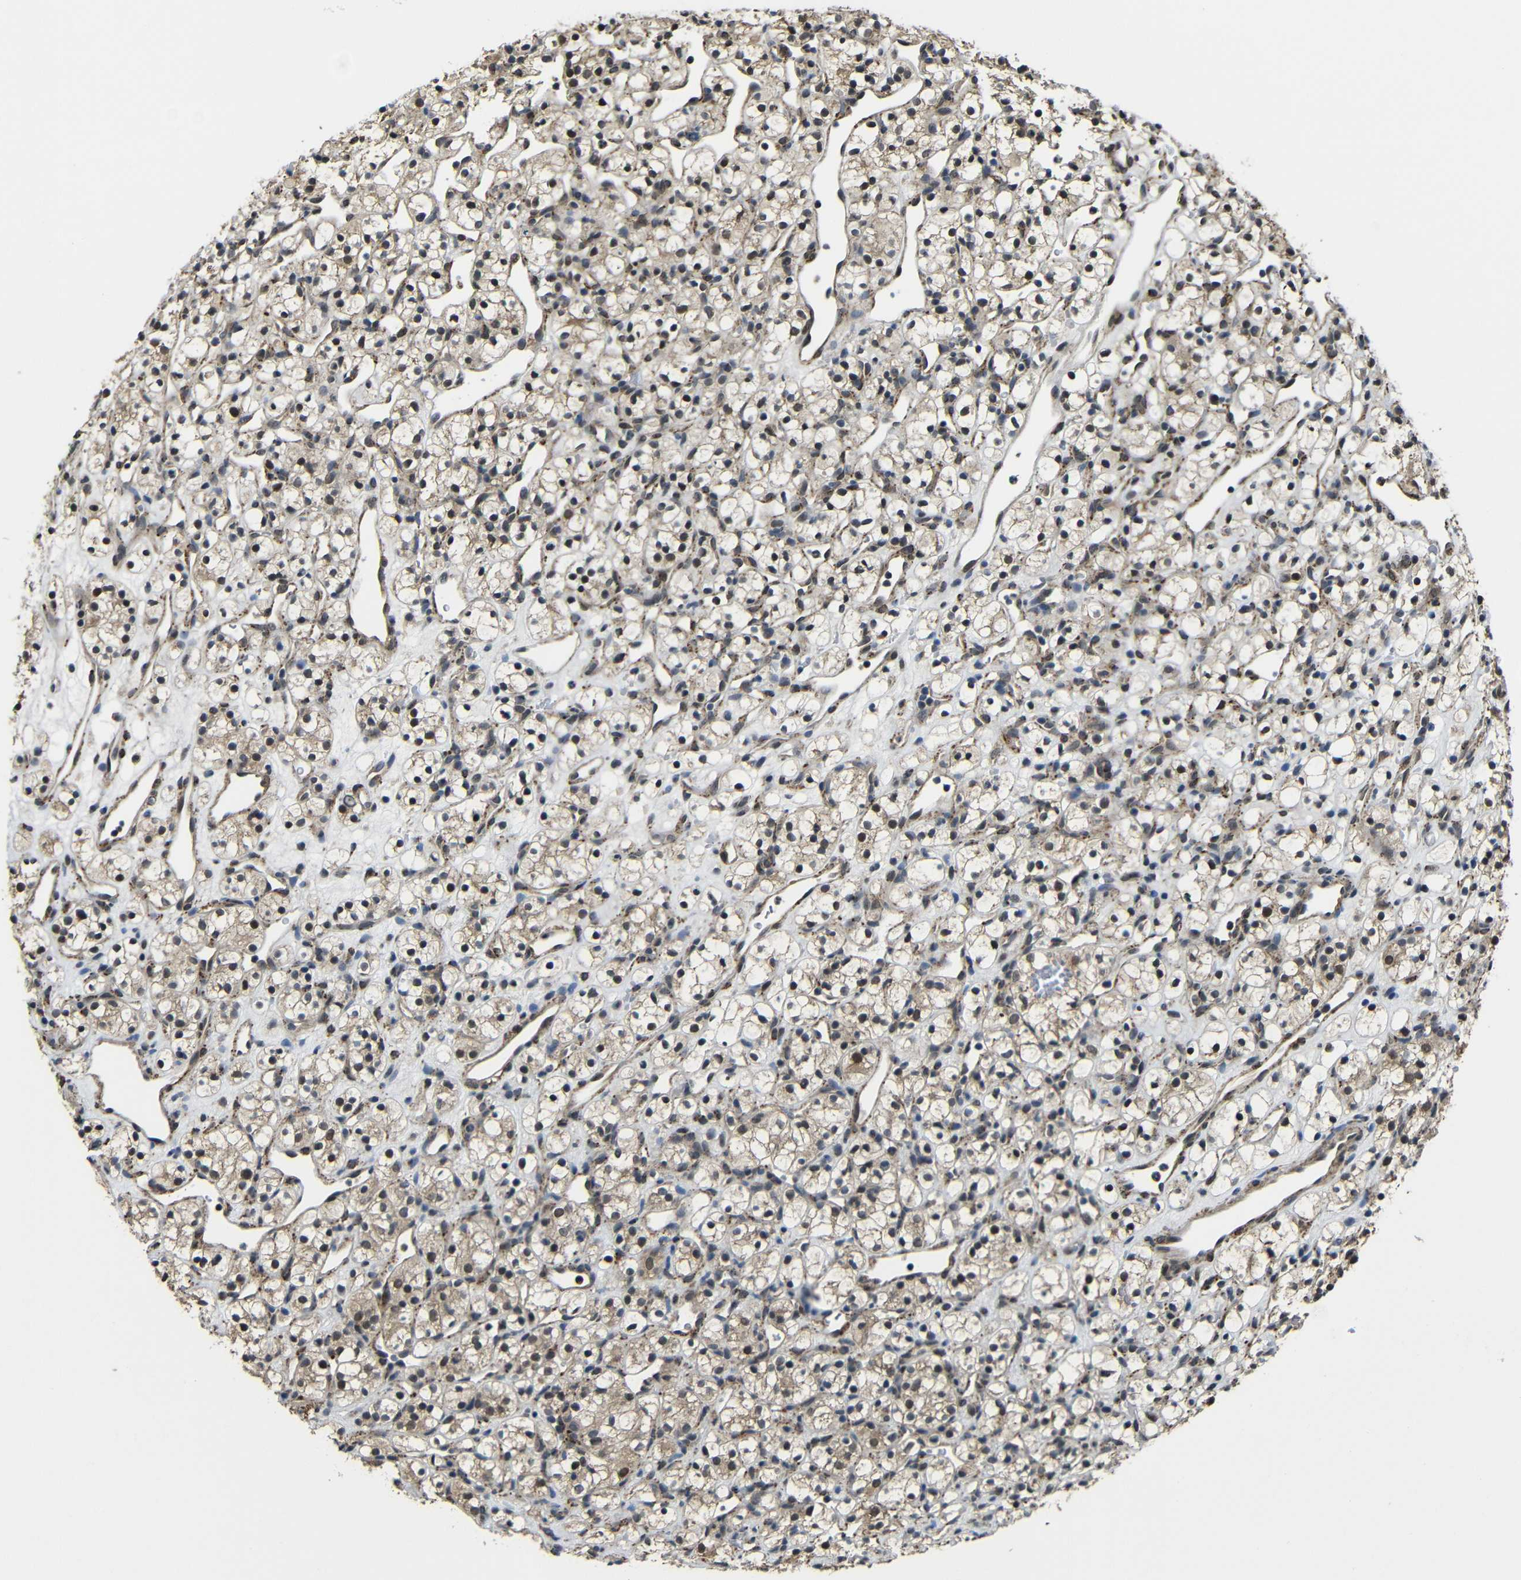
{"staining": {"intensity": "weak", "quantity": ">75%", "location": "cytoplasmic/membranous,nuclear"}, "tissue": "renal cancer", "cell_type": "Tumor cells", "image_type": "cancer", "snomed": [{"axis": "morphology", "description": "Adenocarcinoma, NOS"}, {"axis": "topography", "description": "Kidney"}], "caption": "Adenocarcinoma (renal) stained for a protein (brown) exhibits weak cytoplasmic/membranous and nuclear positive expression in about >75% of tumor cells.", "gene": "FAM172A", "patient": {"sex": "female", "age": 60}}